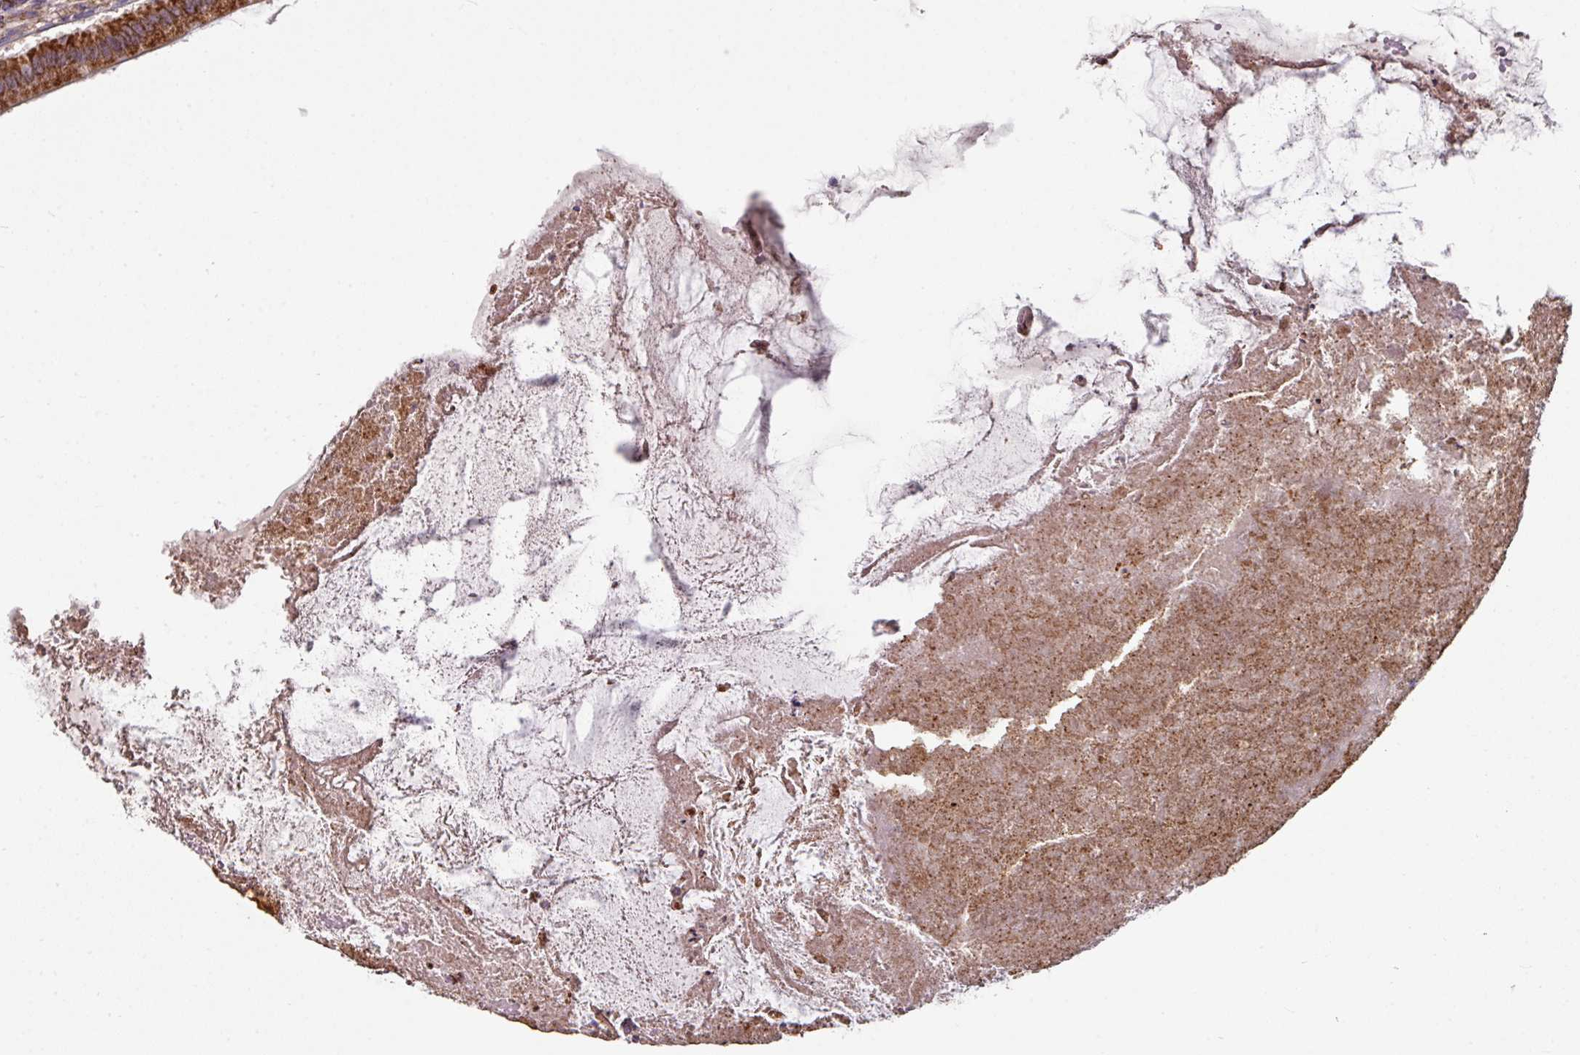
{"staining": {"intensity": "strong", "quantity": ">75%", "location": "cytoplasmic/membranous"}, "tissue": "appendix", "cell_type": "Glandular cells", "image_type": "normal", "snomed": [{"axis": "morphology", "description": "Normal tissue, NOS"}, {"axis": "topography", "description": "Appendix"}], "caption": "A high-resolution image shows immunohistochemistry (IHC) staining of unremarkable appendix, which reveals strong cytoplasmic/membranous positivity in approximately >75% of glandular cells. (DAB (3,3'-diaminobenzidine) IHC, brown staining for protein, blue staining for nuclei).", "gene": "OR2D3", "patient": {"sex": "male", "age": 83}}